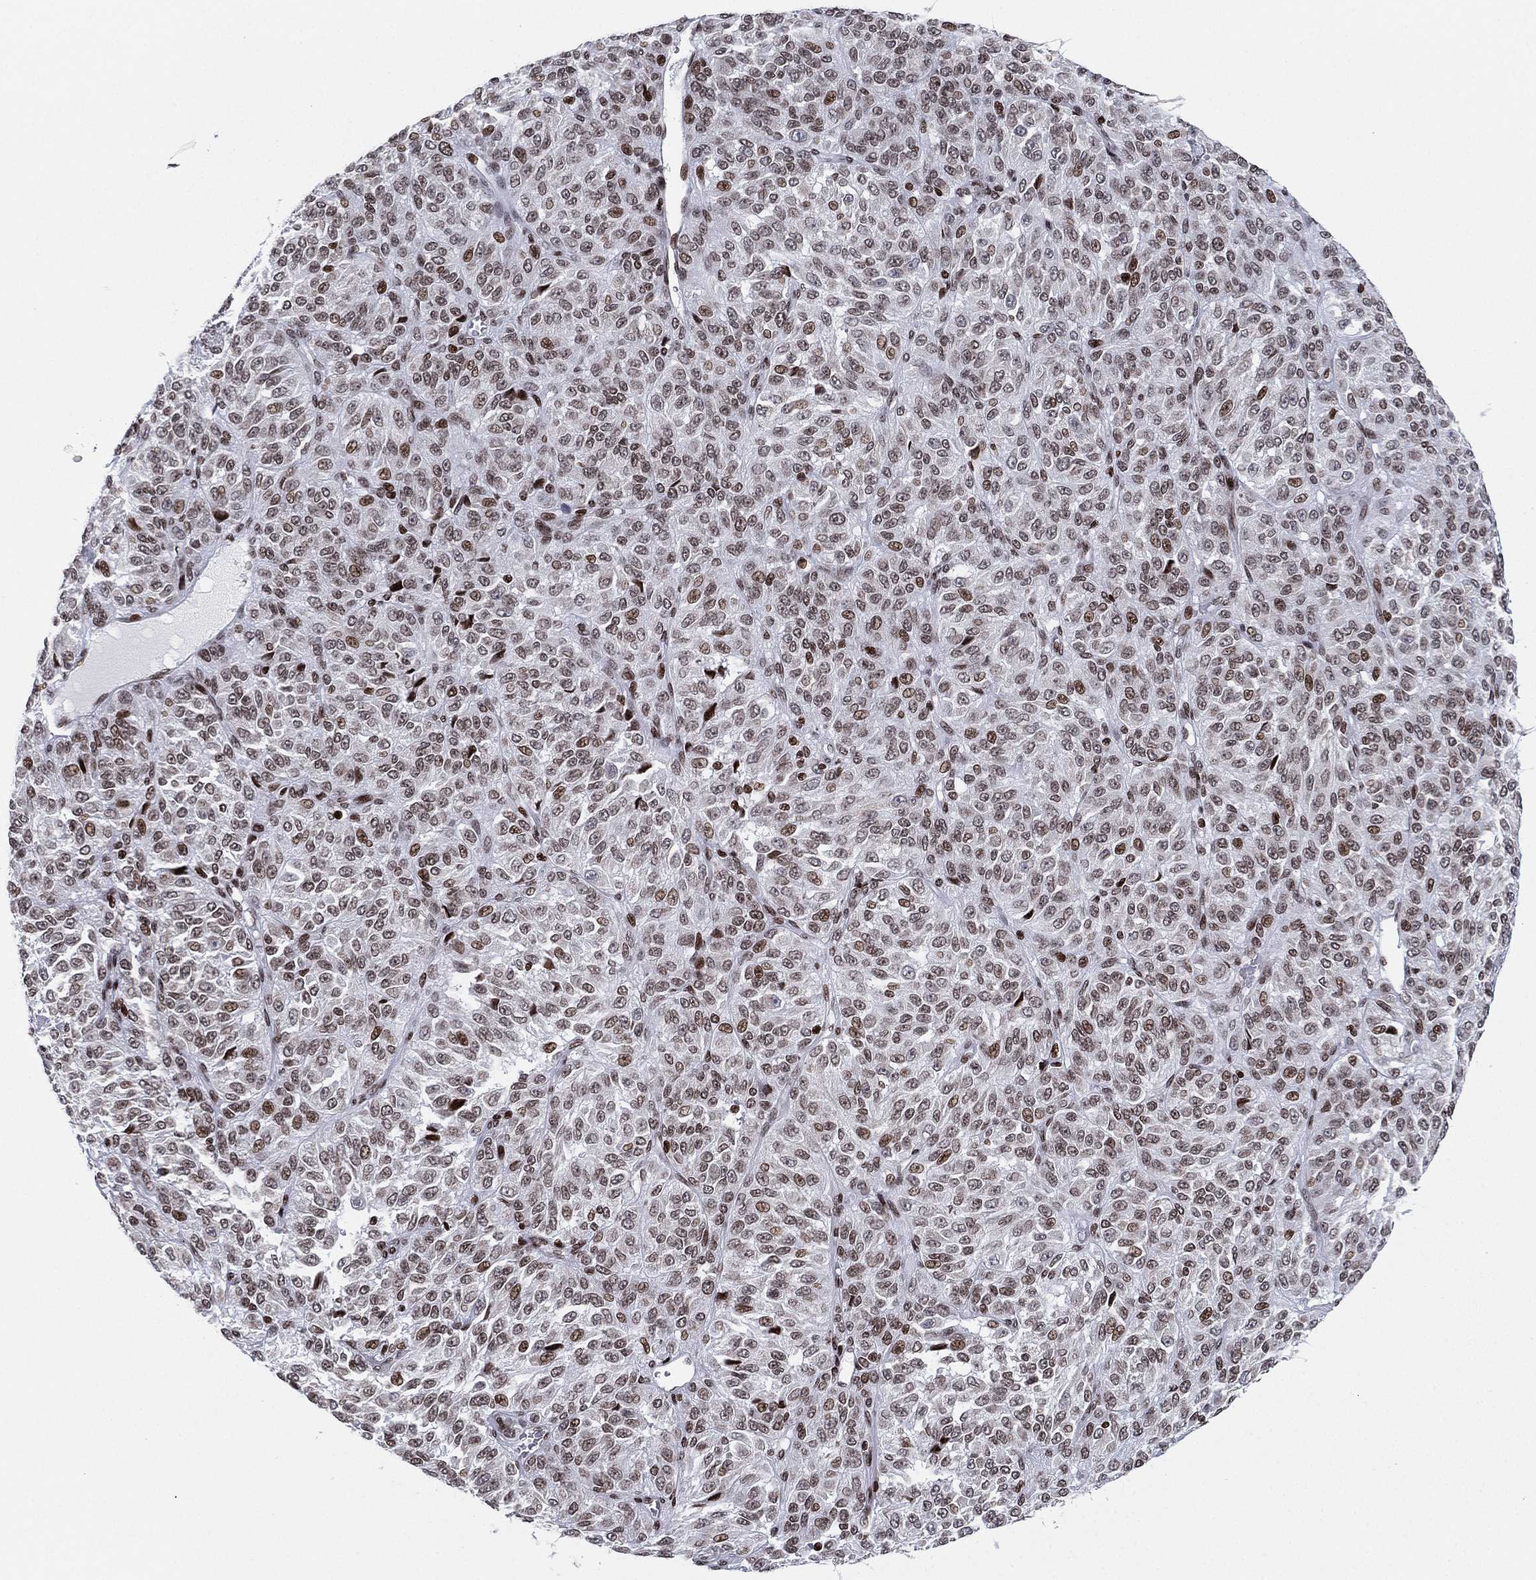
{"staining": {"intensity": "moderate", "quantity": "<25%", "location": "nuclear"}, "tissue": "melanoma", "cell_type": "Tumor cells", "image_type": "cancer", "snomed": [{"axis": "morphology", "description": "Malignant melanoma, Metastatic site"}, {"axis": "topography", "description": "Brain"}], "caption": "This is a micrograph of immunohistochemistry (IHC) staining of melanoma, which shows moderate staining in the nuclear of tumor cells.", "gene": "MFSD14A", "patient": {"sex": "female", "age": 56}}